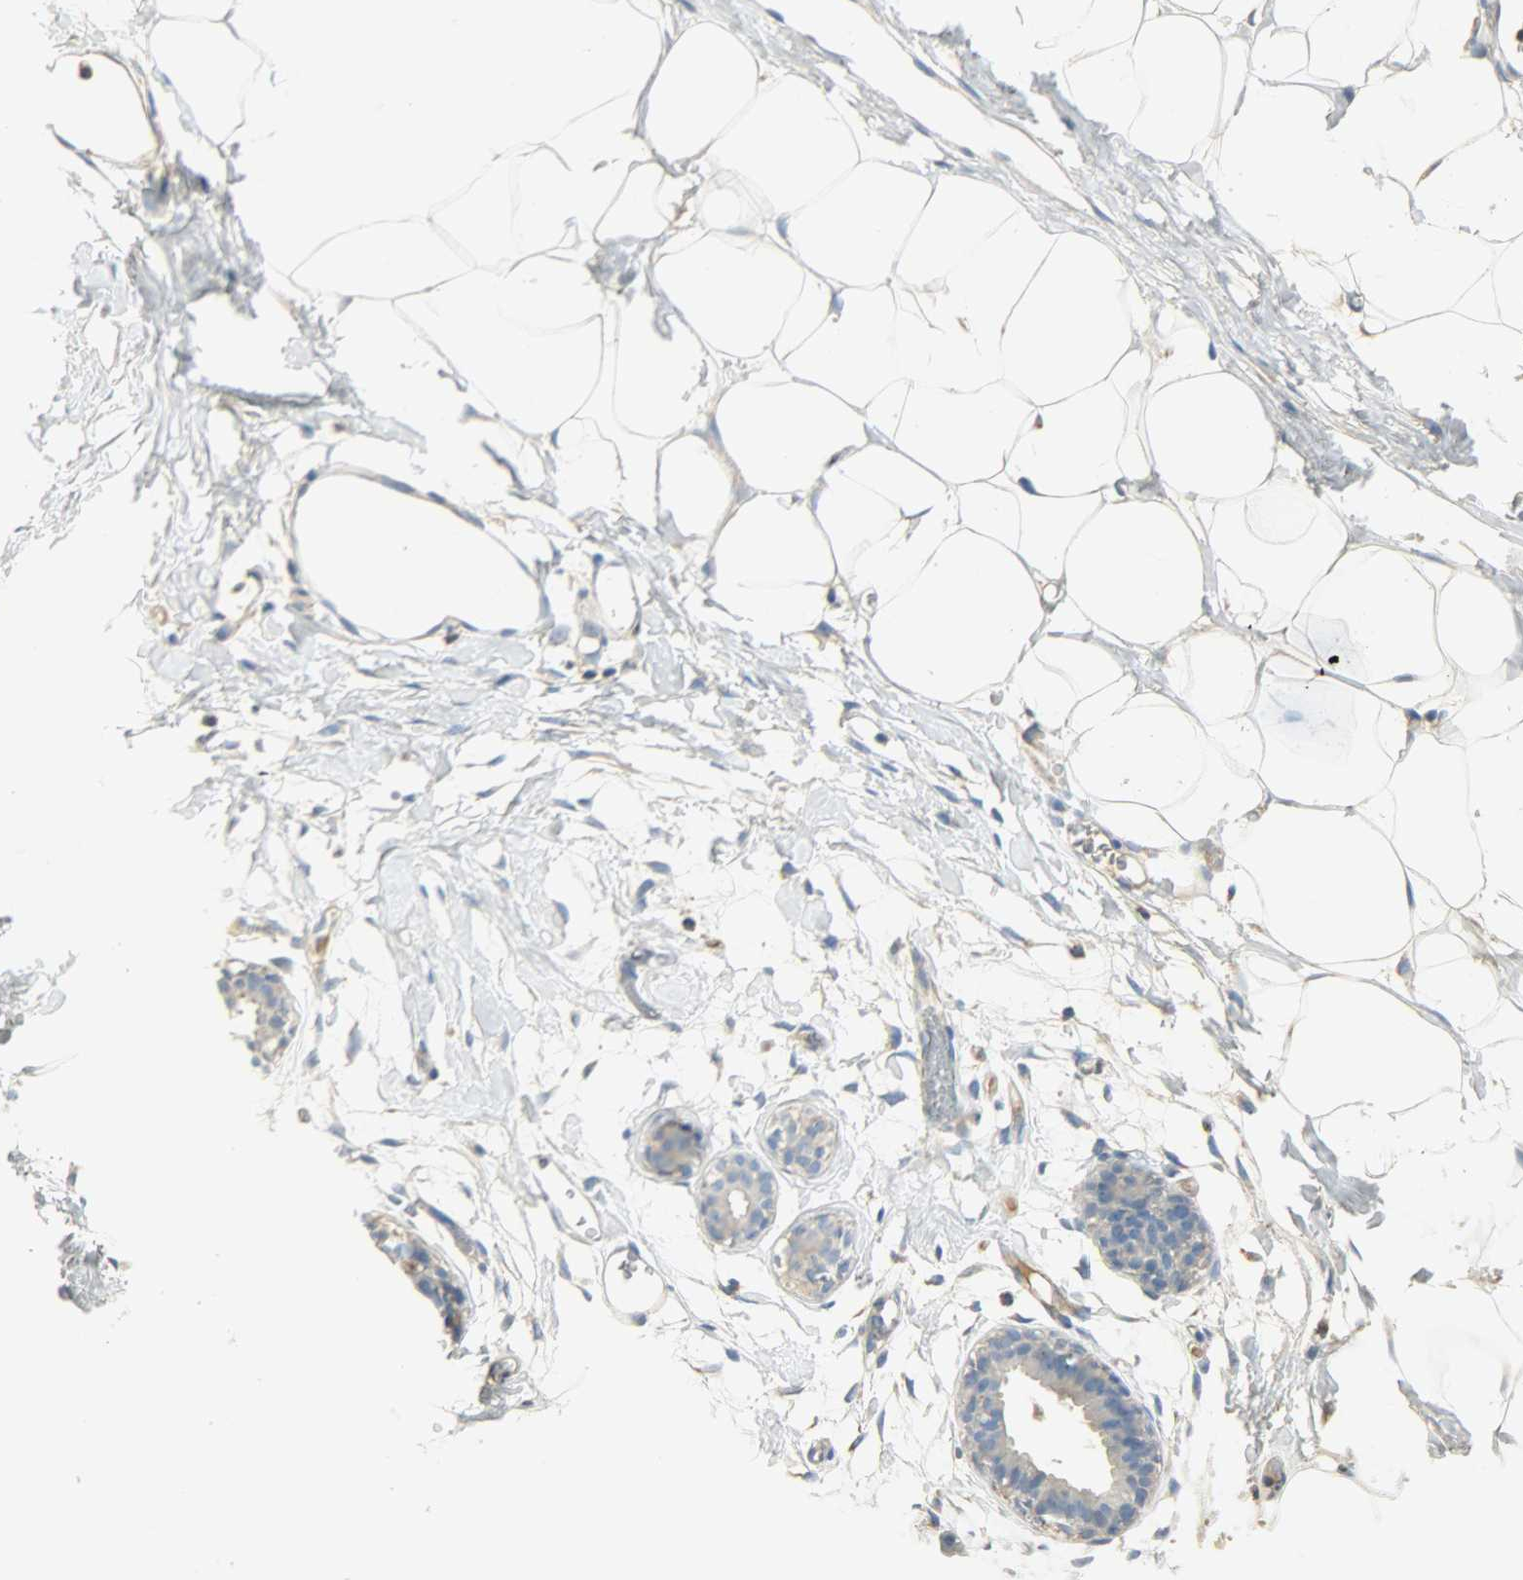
{"staining": {"intensity": "weak", "quantity": "<25%", "location": "cytoplasmic/membranous"}, "tissue": "adipose tissue", "cell_type": "Adipocytes", "image_type": "normal", "snomed": [{"axis": "morphology", "description": "Normal tissue, NOS"}, {"axis": "topography", "description": "Breast"}, {"axis": "topography", "description": "Soft tissue"}], "caption": "An immunohistochemistry (IHC) photomicrograph of unremarkable adipose tissue is shown. There is no staining in adipocytes of adipose tissue.", "gene": "NNT", "patient": {"sex": "female", "age": 25}}